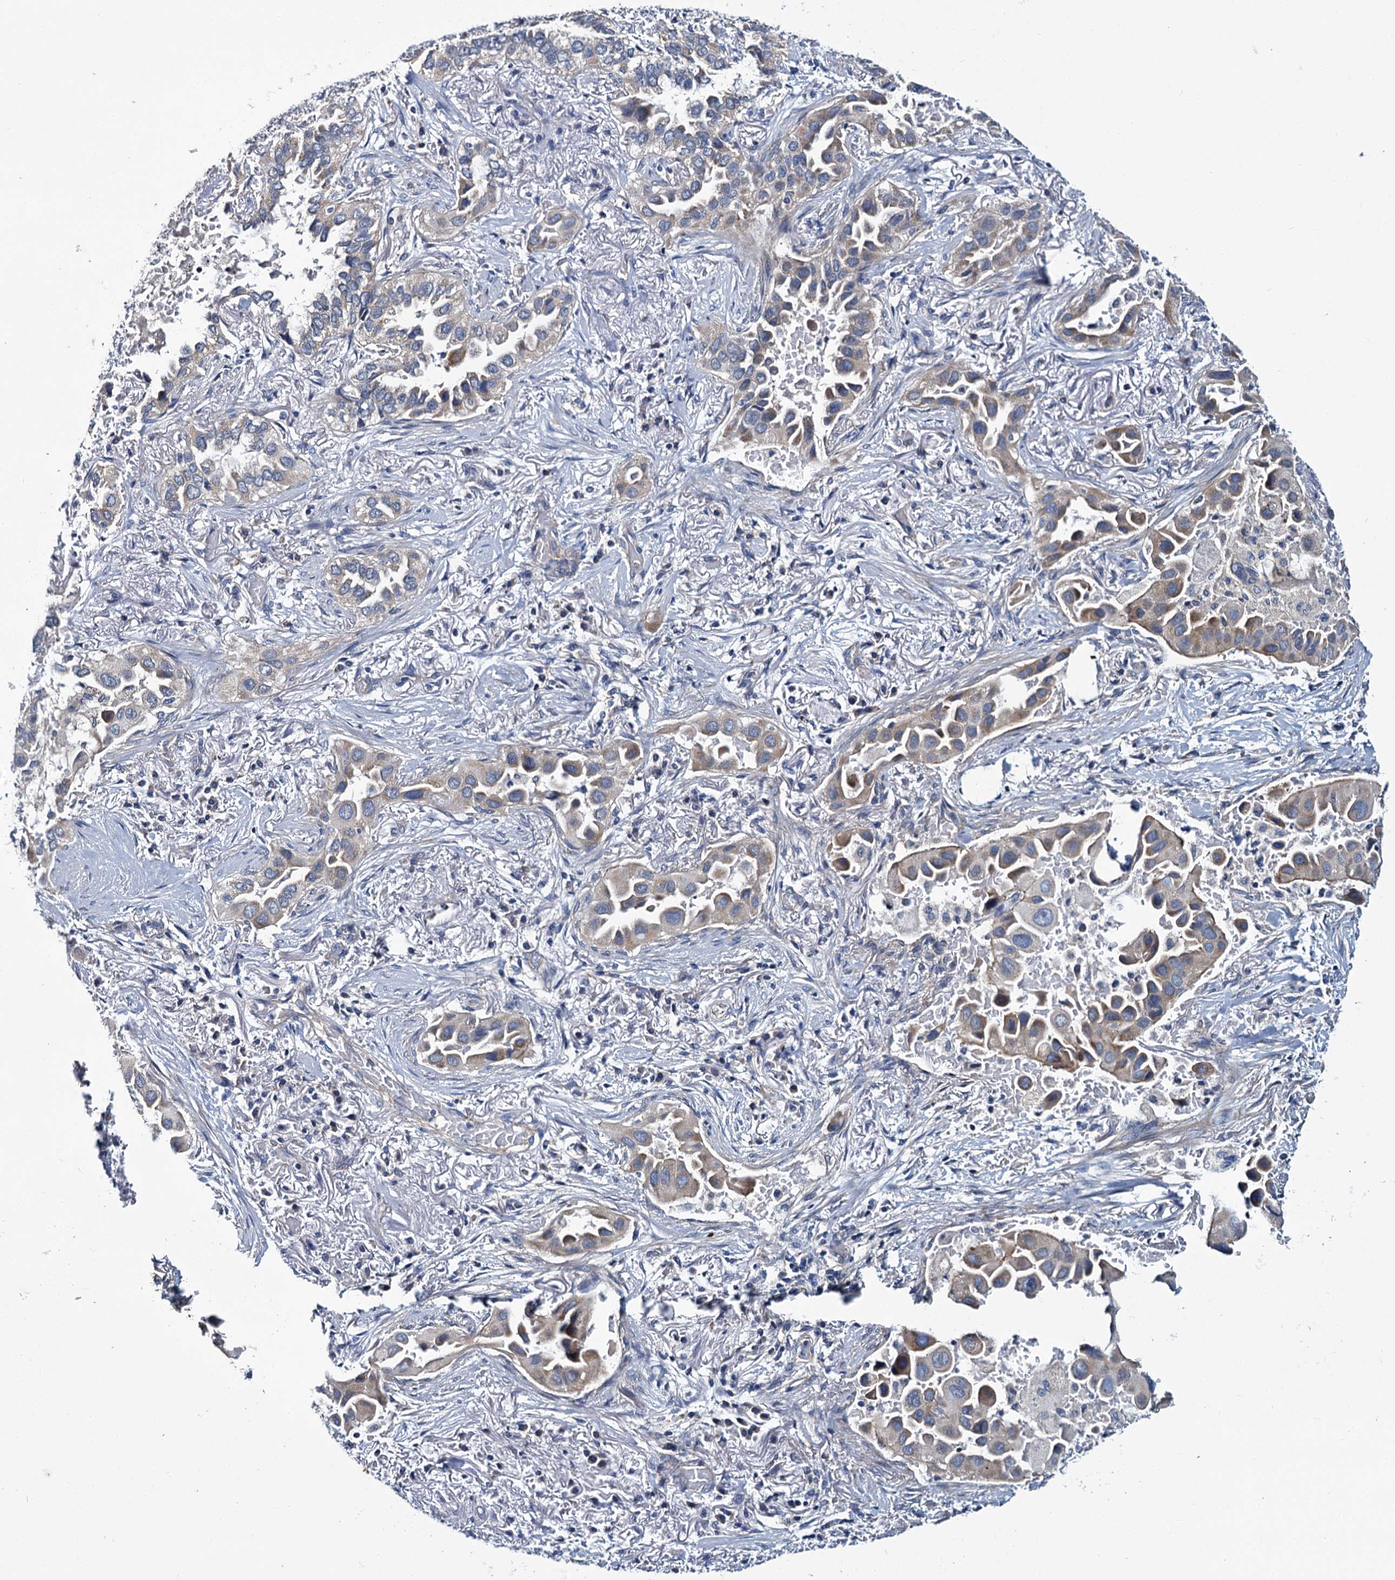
{"staining": {"intensity": "weak", "quantity": "25%-75%", "location": "cytoplasmic/membranous"}, "tissue": "lung cancer", "cell_type": "Tumor cells", "image_type": "cancer", "snomed": [{"axis": "morphology", "description": "Adenocarcinoma, NOS"}, {"axis": "topography", "description": "Lung"}], "caption": "Protein staining exhibits weak cytoplasmic/membranous expression in about 25%-75% of tumor cells in adenocarcinoma (lung).", "gene": "CEP295", "patient": {"sex": "female", "age": 76}}